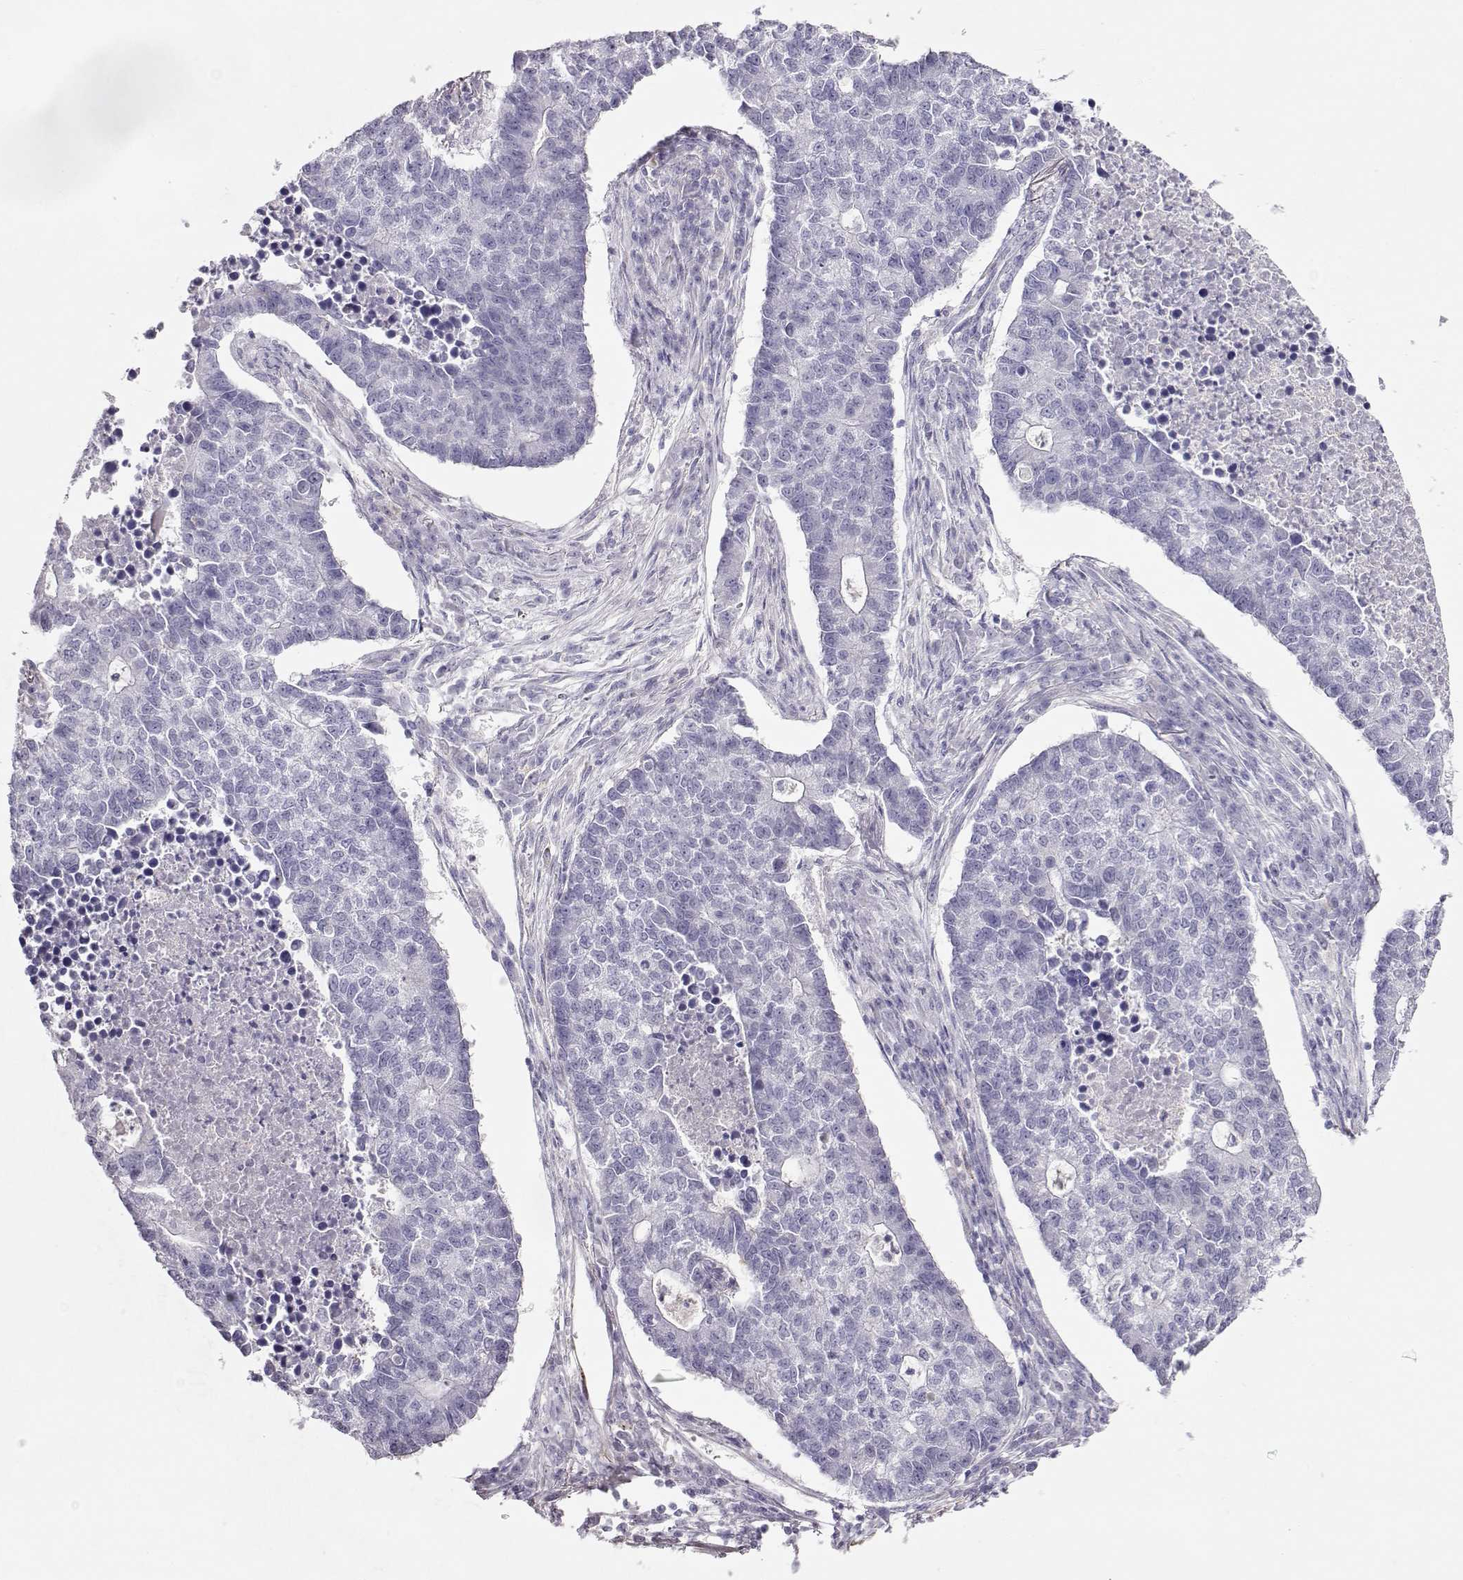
{"staining": {"intensity": "negative", "quantity": "none", "location": "none"}, "tissue": "lung cancer", "cell_type": "Tumor cells", "image_type": "cancer", "snomed": [{"axis": "morphology", "description": "Adenocarcinoma, NOS"}, {"axis": "topography", "description": "Lung"}], "caption": "Lung cancer (adenocarcinoma) stained for a protein using immunohistochemistry reveals no positivity tumor cells.", "gene": "RBM44", "patient": {"sex": "male", "age": 57}}